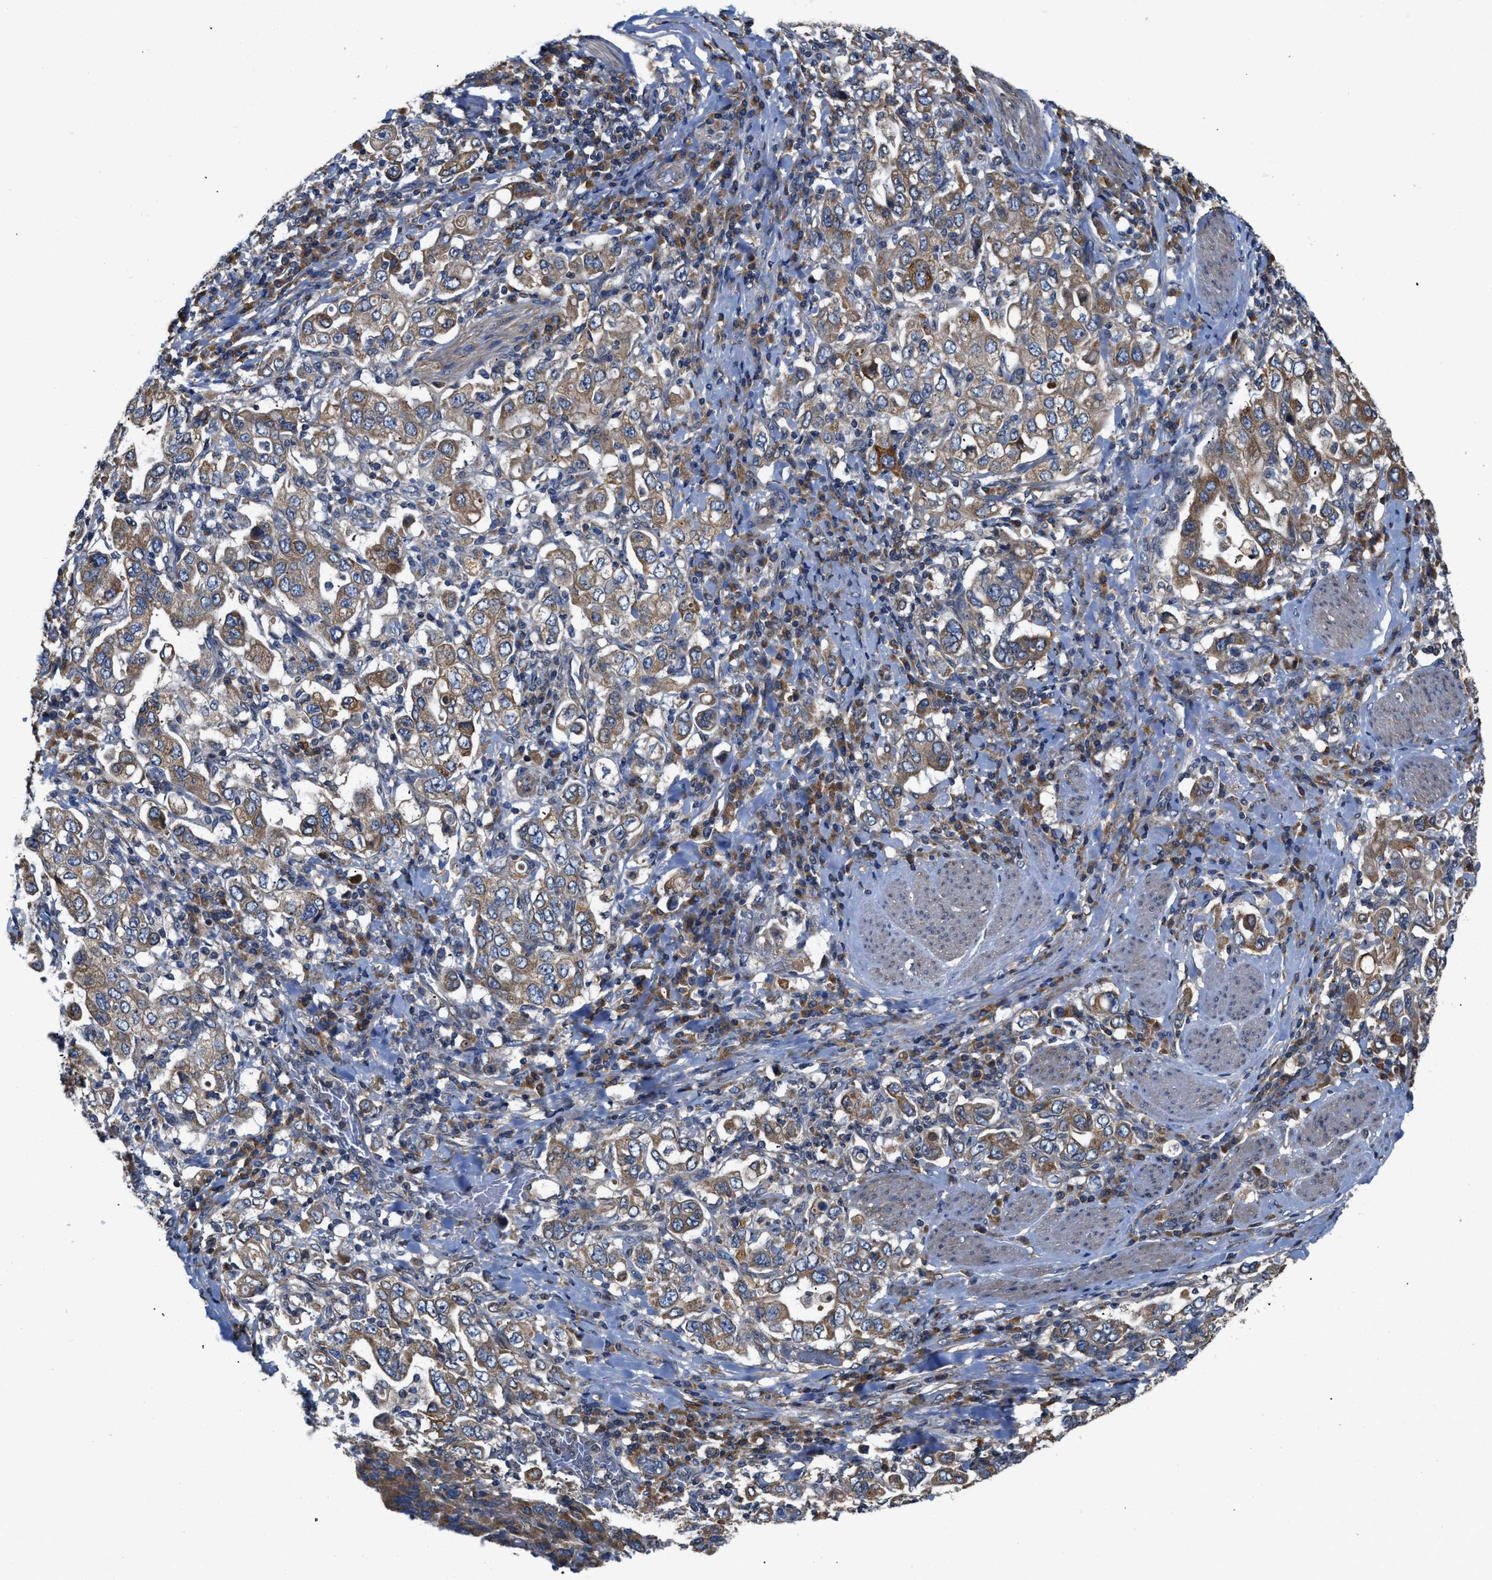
{"staining": {"intensity": "moderate", "quantity": ">75%", "location": "cytoplasmic/membranous"}, "tissue": "stomach cancer", "cell_type": "Tumor cells", "image_type": "cancer", "snomed": [{"axis": "morphology", "description": "Adenocarcinoma, NOS"}, {"axis": "topography", "description": "Stomach, upper"}], "caption": "Moderate cytoplasmic/membranous protein positivity is appreciated in about >75% of tumor cells in adenocarcinoma (stomach).", "gene": "CEP128", "patient": {"sex": "male", "age": 62}}